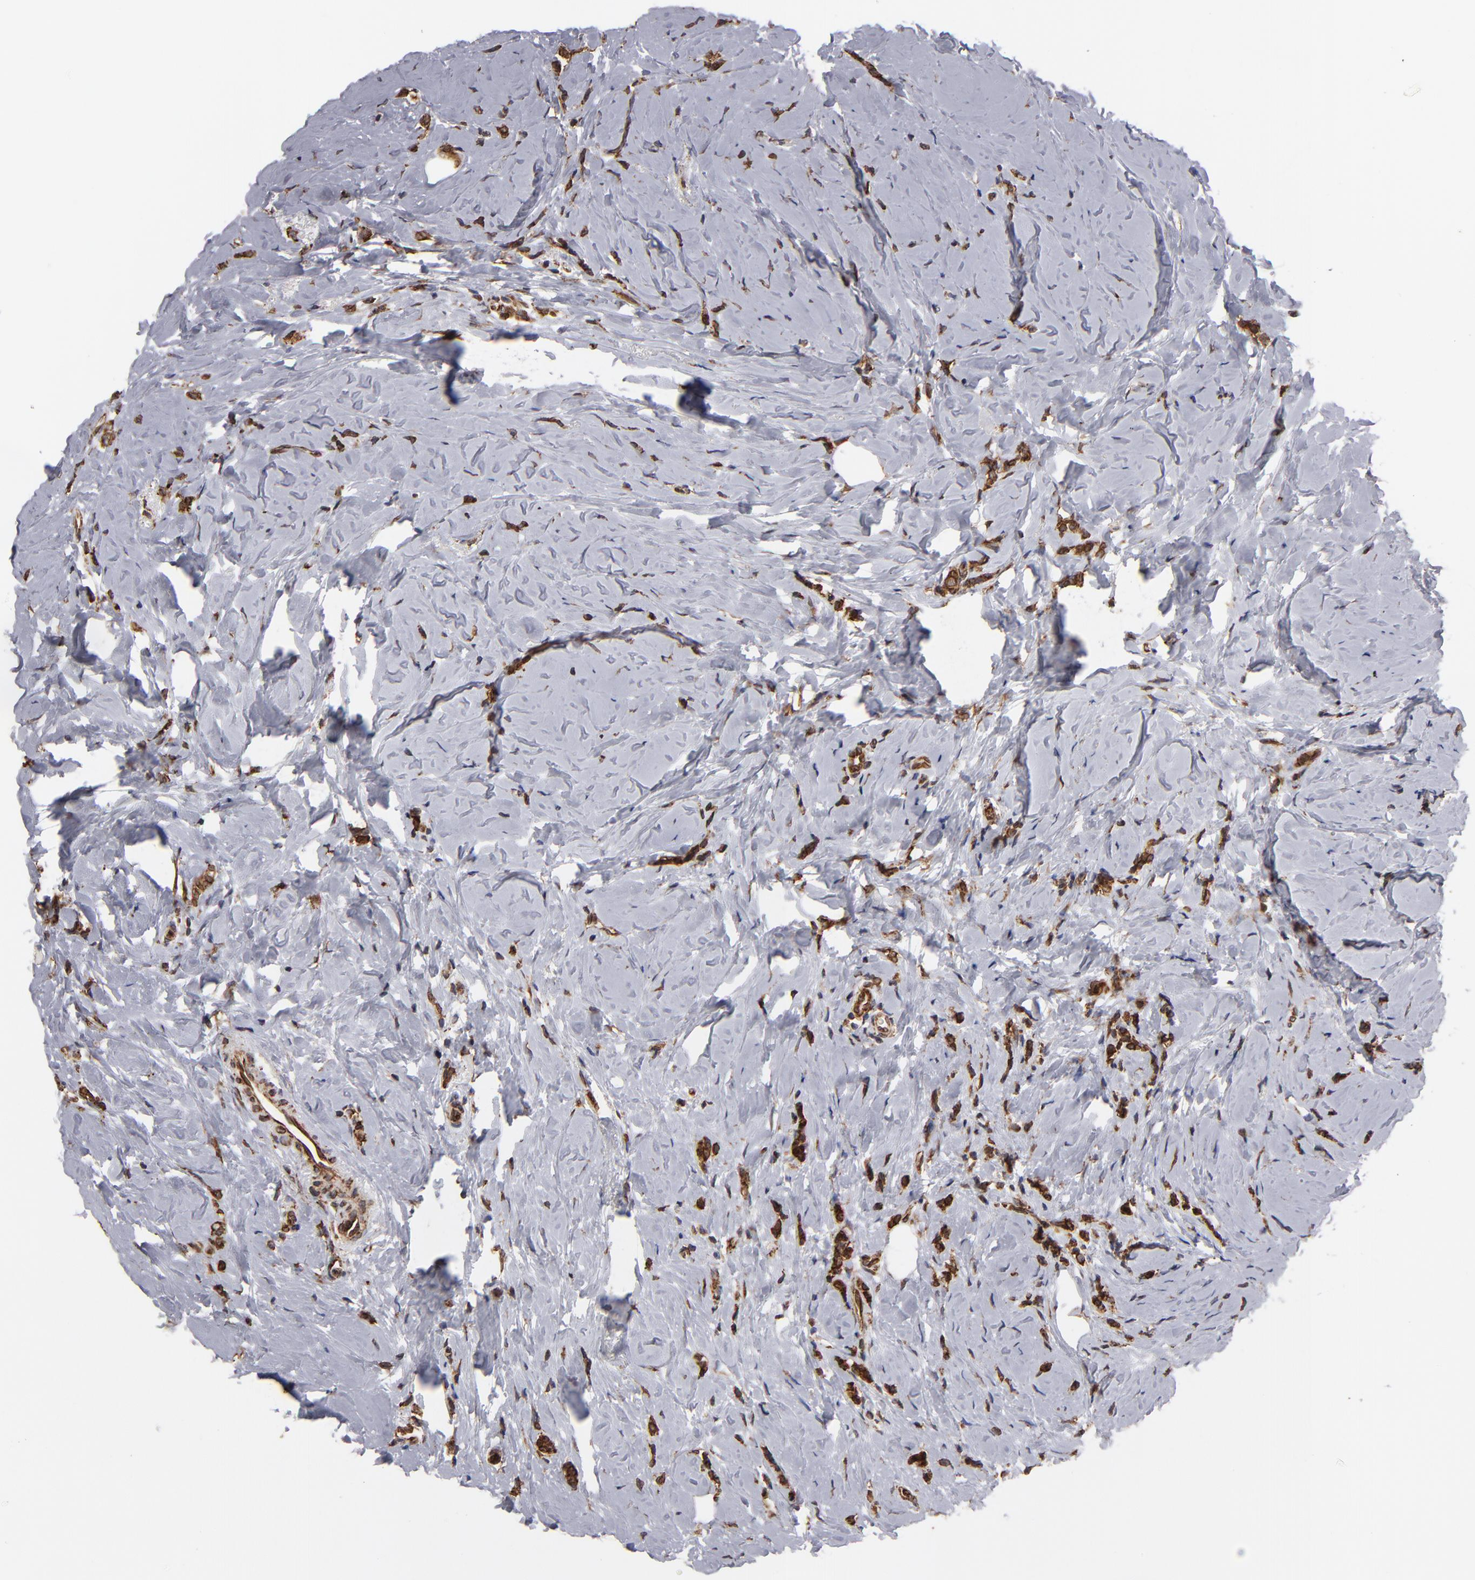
{"staining": {"intensity": "strong", "quantity": ">75%", "location": "cytoplasmic/membranous,nuclear"}, "tissue": "breast cancer", "cell_type": "Tumor cells", "image_type": "cancer", "snomed": [{"axis": "morphology", "description": "Lobular carcinoma"}, {"axis": "topography", "description": "Breast"}], "caption": "IHC micrograph of neoplastic tissue: human breast lobular carcinoma stained using IHC demonstrates high levels of strong protein expression localized specifically in the cytoplasmic/membranous and nuclear of tumor cells, appearing as a cytoplasmic/membranous and nuclear brown color.", "gene": "KTN1", "patient": {"sex": "female", "age": 64}}